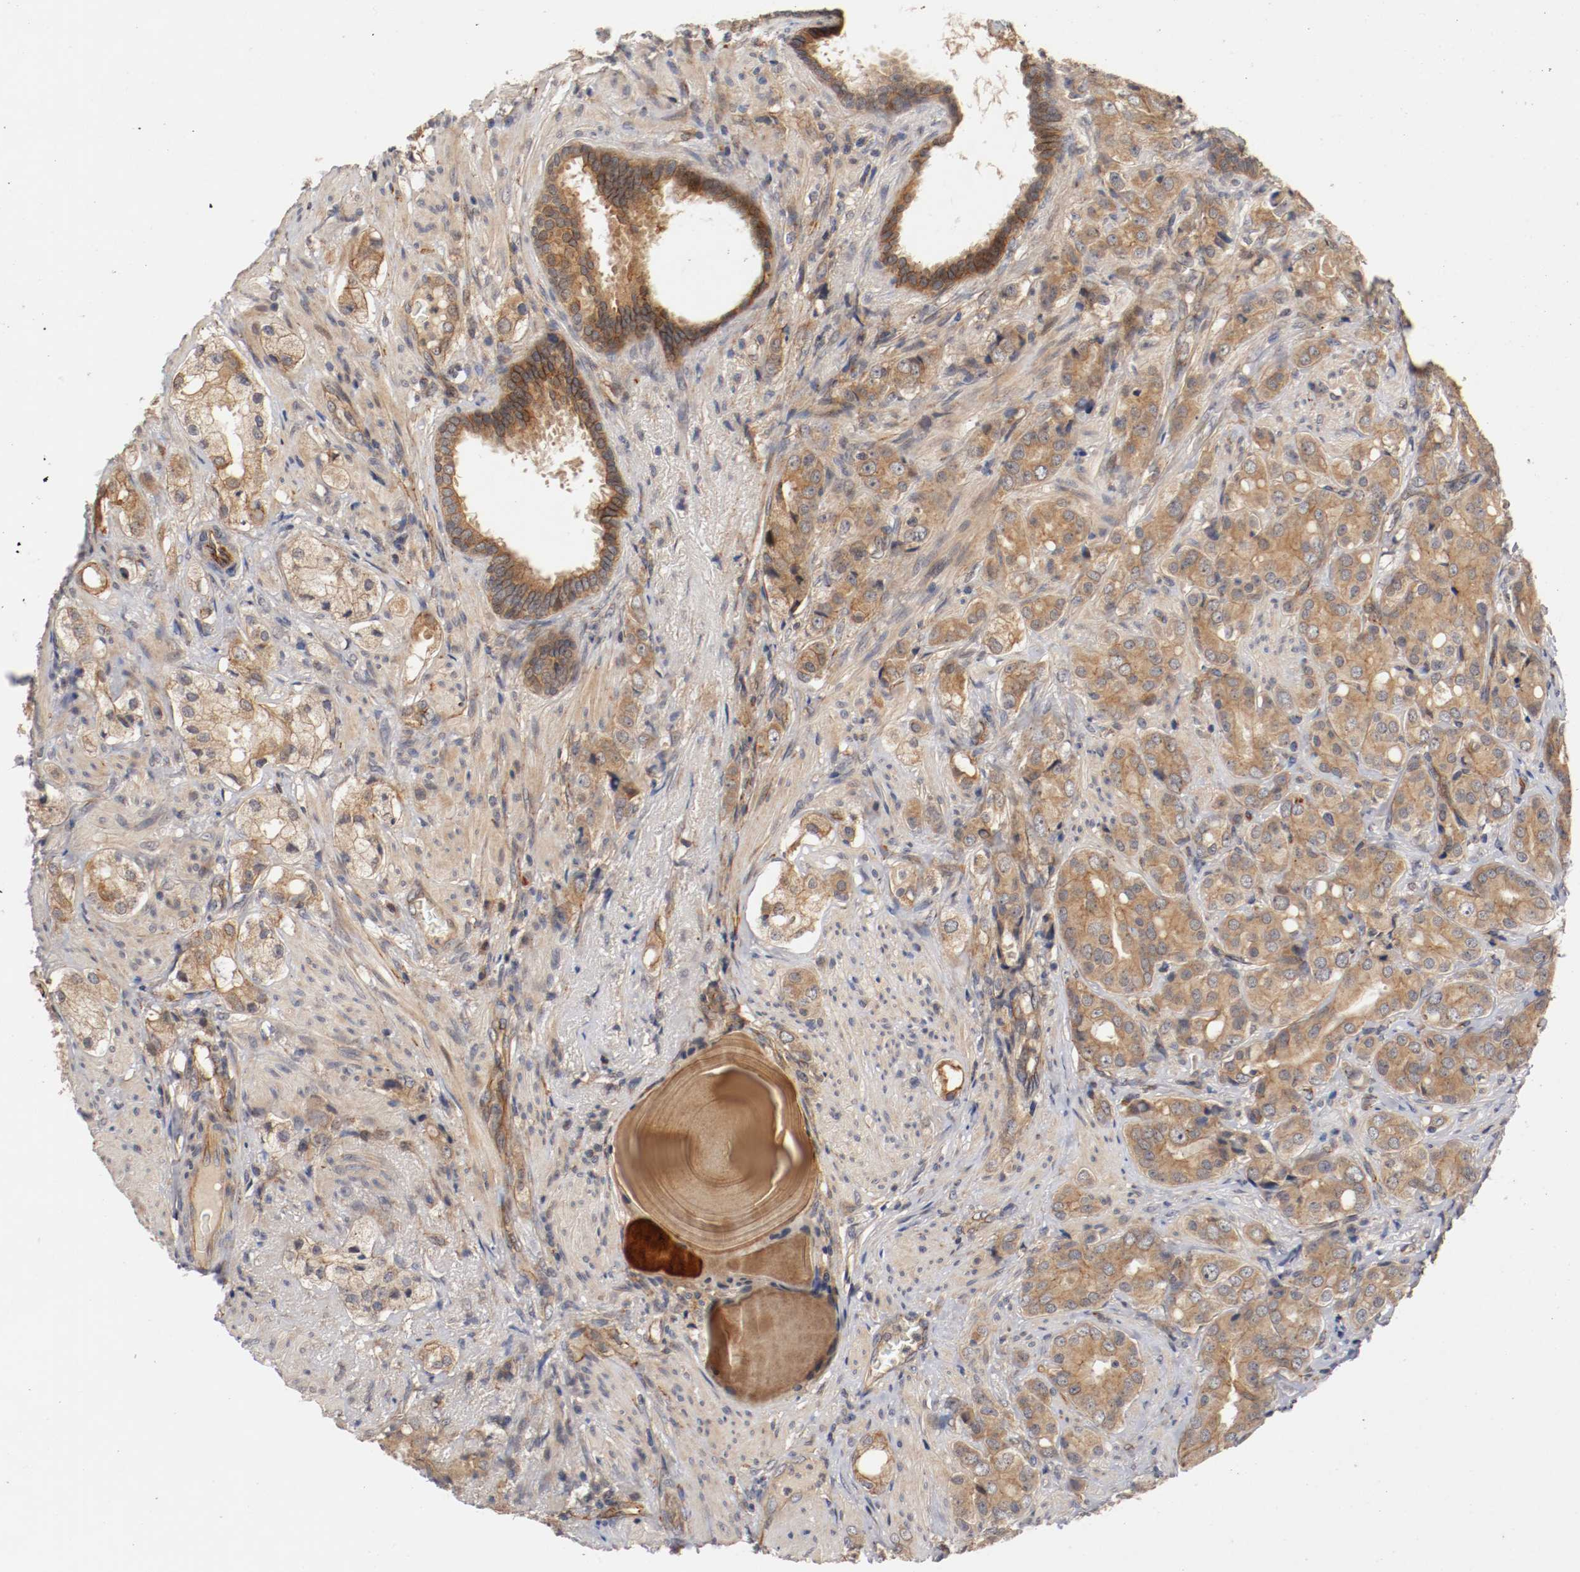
{"staining": {"intensity": "moderate", "quantity": ">75%", "location": "cytoplasmic/membranous"}, "tissue": "prostate cancer", "cell_type": "Tumor cells", "image_type": "cancer", "snomed": [{"axis": "morphology", "description": "Adenocarcinoma, High grade"}, {"axis": "topography", "description": "Prostate"}], "caption": "Moderate cytoplasmic/membranous protein positivity is identified in approximately >75% of tumor cells in adenocarcinoma (high-grade) (prostate).", "gene": "TYK2", "patient": {"sex": "male", "age": 68}}